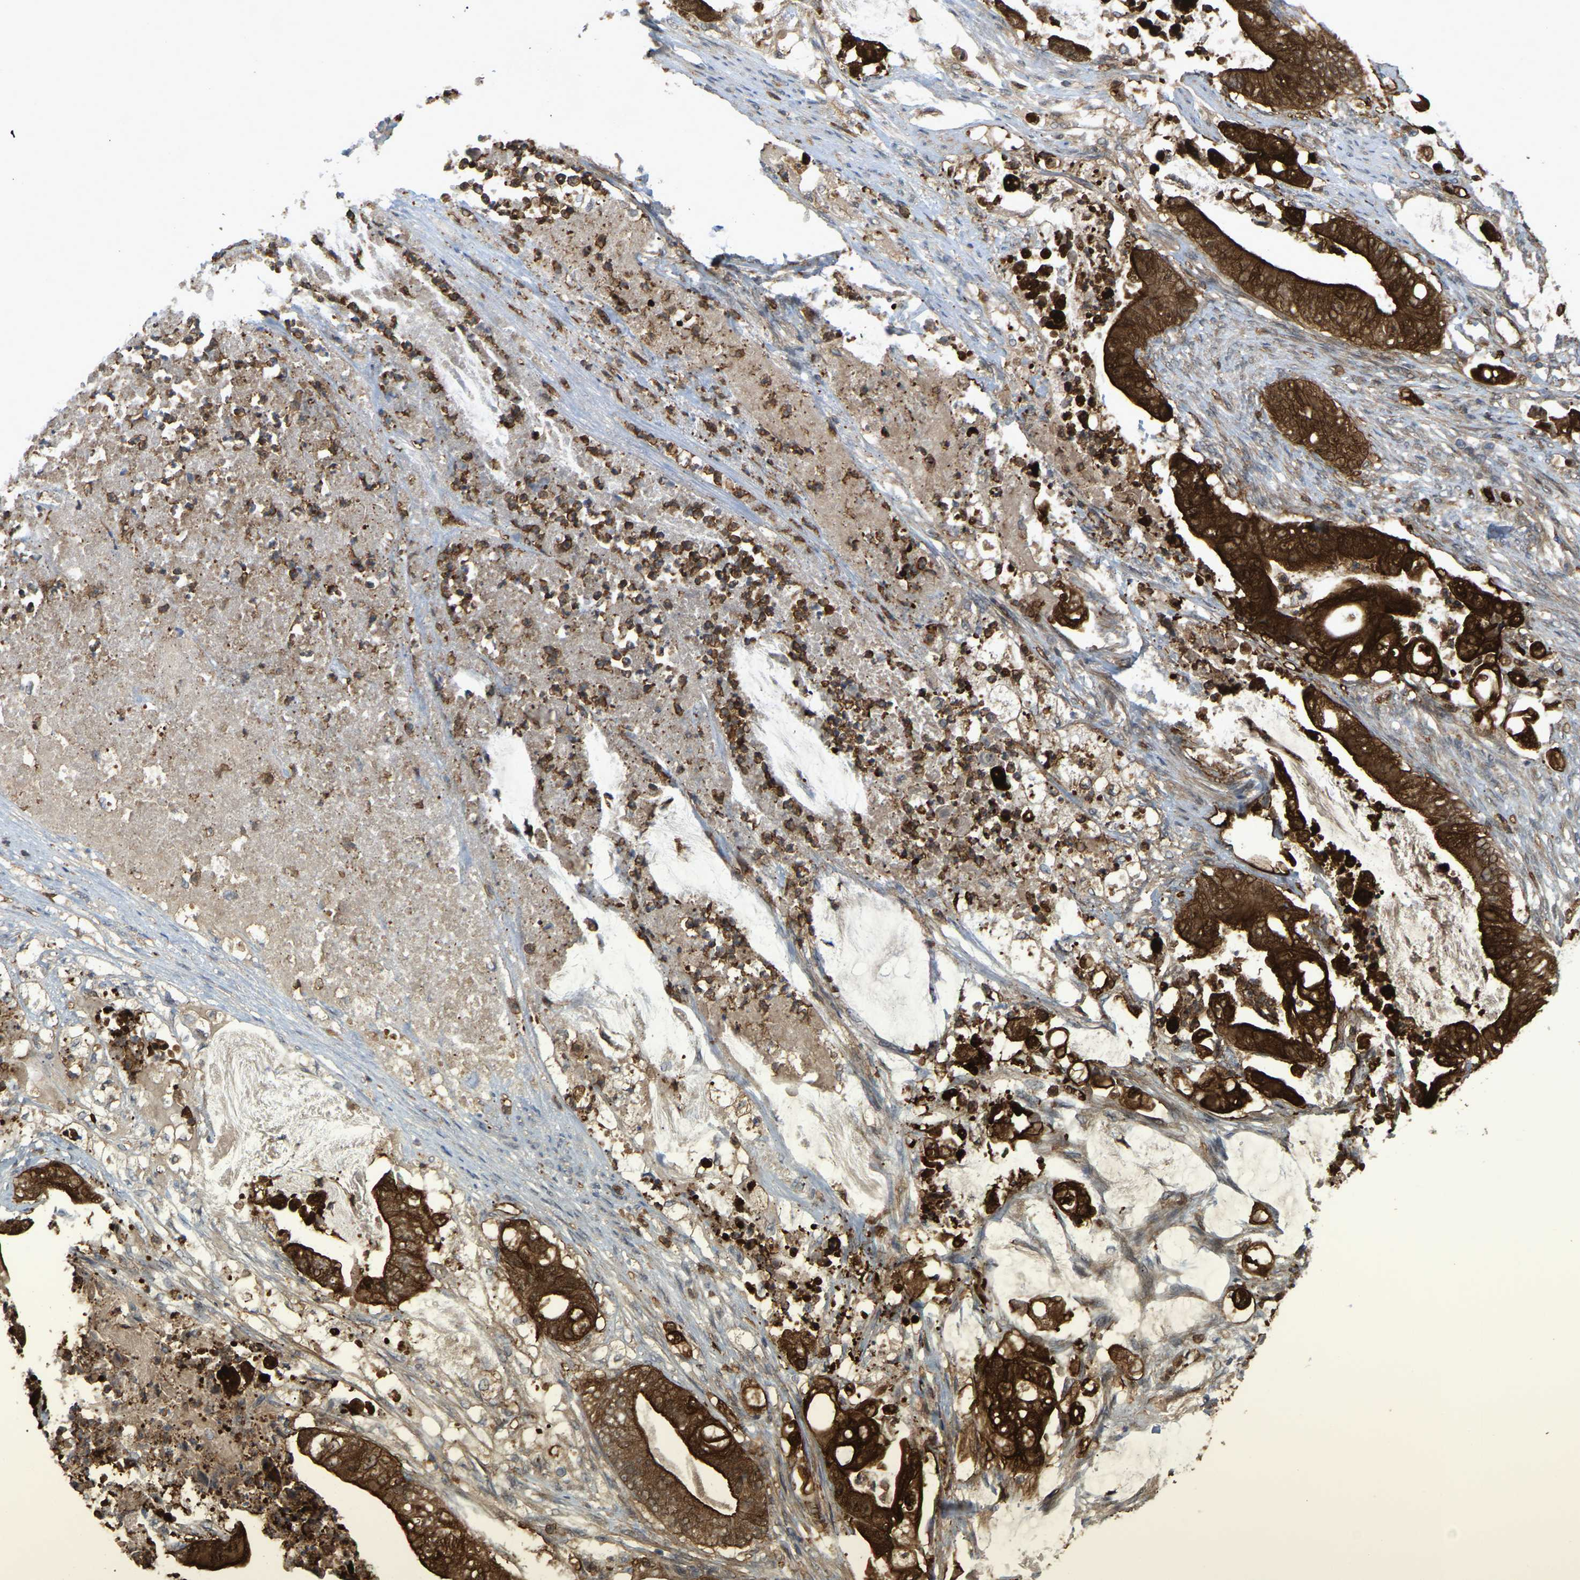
{"staining": {"intensity": "strong", "quantity": ">75%", "location": "cytoplasmic/membranous"}, "tissue": "stomach cancer", "cell_type": "Tumor cells", "image_type": "cancer", "snomed": [{"axis": "morphology", "description": "Adenocarcinoma, NOS"}, {"axis": "topography", "description": "Stomach"}], "caption": "Immunohistochemical staining of human stomach cancer (adenocarcinoma) exhibits strong cytoplasmic/membranous protein staining in about >75% of tumor cells. The staining was performed using DAB to visualize the protein expression in brown, while the nuclei were stained in blue with hematoxylin (Magnification: 20x).", "gene": "SERPINB5", "patient": {"sex": "female", "age": 73}}